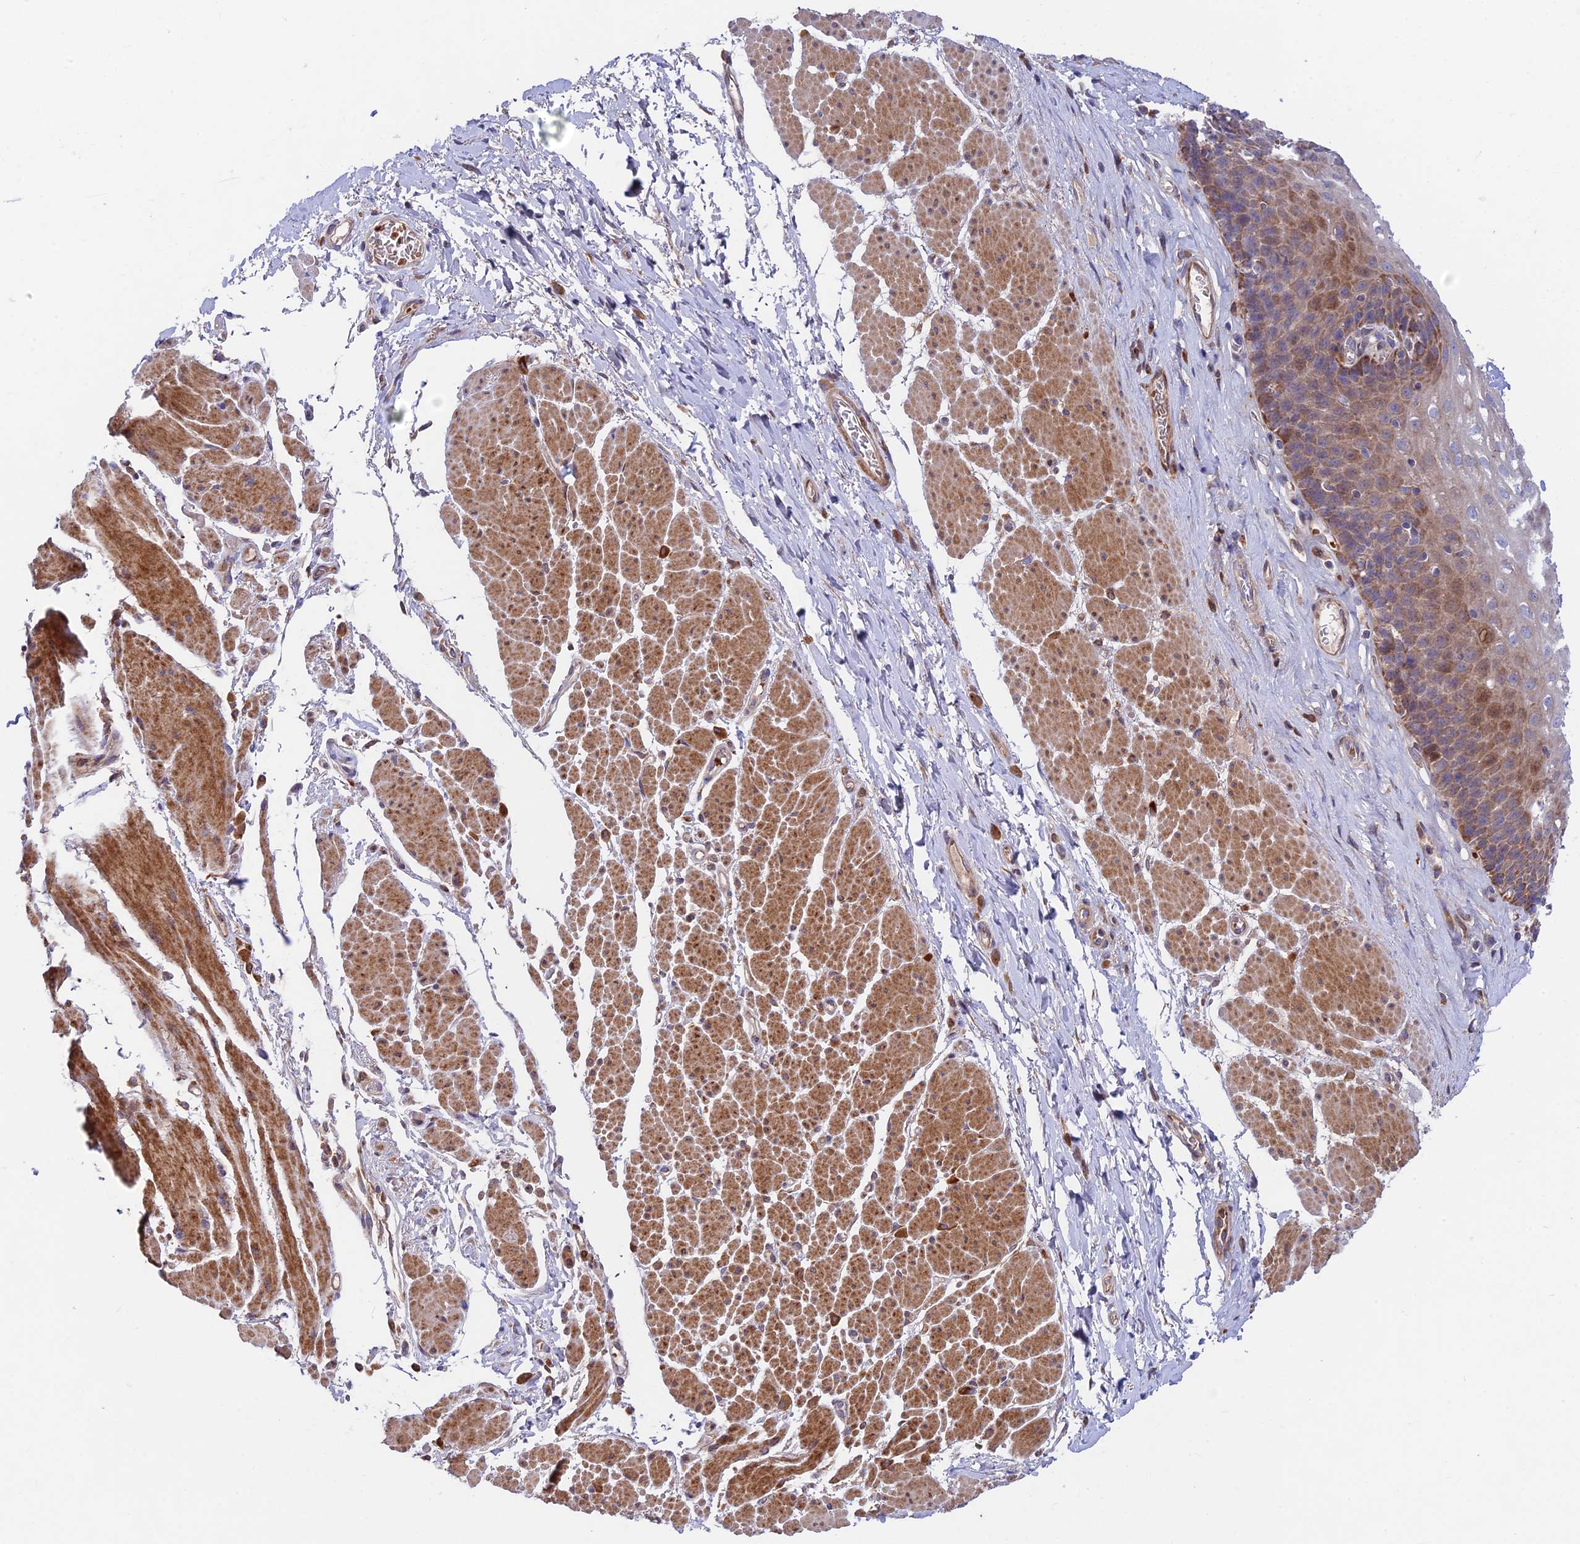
{"staining": {"intensity": "moderate", "quantity": "<25%", "location": "cytoplasmic/membranous"}, "tissue": "esophagus", "cell_type": "Squamous epithelial cells", "image_type": "normal", "snomed": [{"axis": "morphology", "description": "Normal tissue, NOS"}, {"axis": "topography", "description": "Esophagus"}], "caption": "Immunohistochemical staining of normal human esophagus shows low levels of moderate cytoplasmic/membranous staining in approximately <25% of squamous epithelial cells. (brown staining indicates protein expression, while blue staining denotes nuclei).", "gene": "FUOM", "patient": {"sex": "female", "age": 66}}